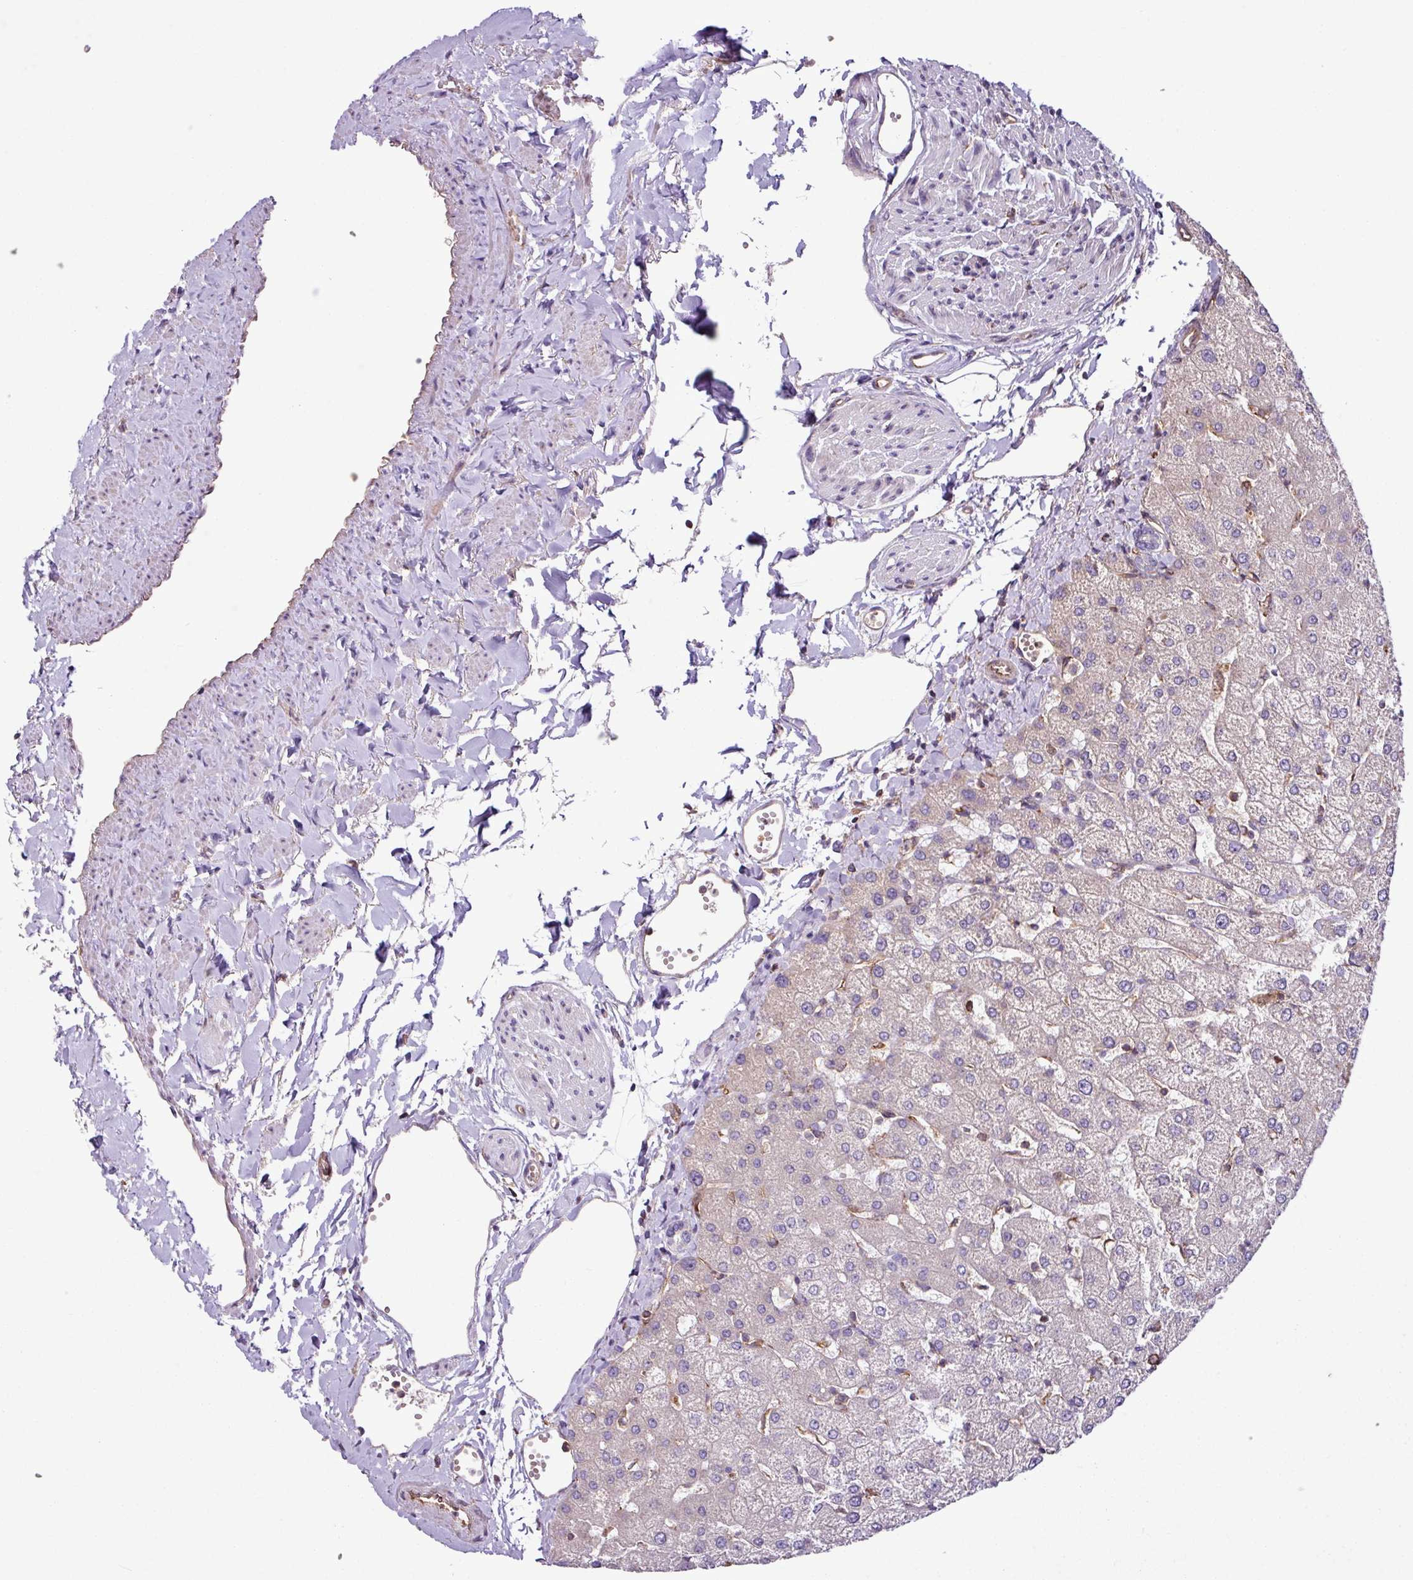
{"staining": {"intensity": "negative", "quantity": "none", "location": "none"}, "tissue": "liver", "cell_type": "Cholangiocytes", "image_type": "normal", "snomed": [{"axis": "morphology", "description": "Normal tissue, NOS"}, {"axis": "topography", "description": "Liver"}], "caption": "Immunohistochemistry histopathology image of normal liver: human liver stained with DAB (3,3'-diaminobenzidine) displays no significant protein expression in cholangiocytes.", "gene": "ZNF106", "patient": {"sex": "female", "age": 54}}